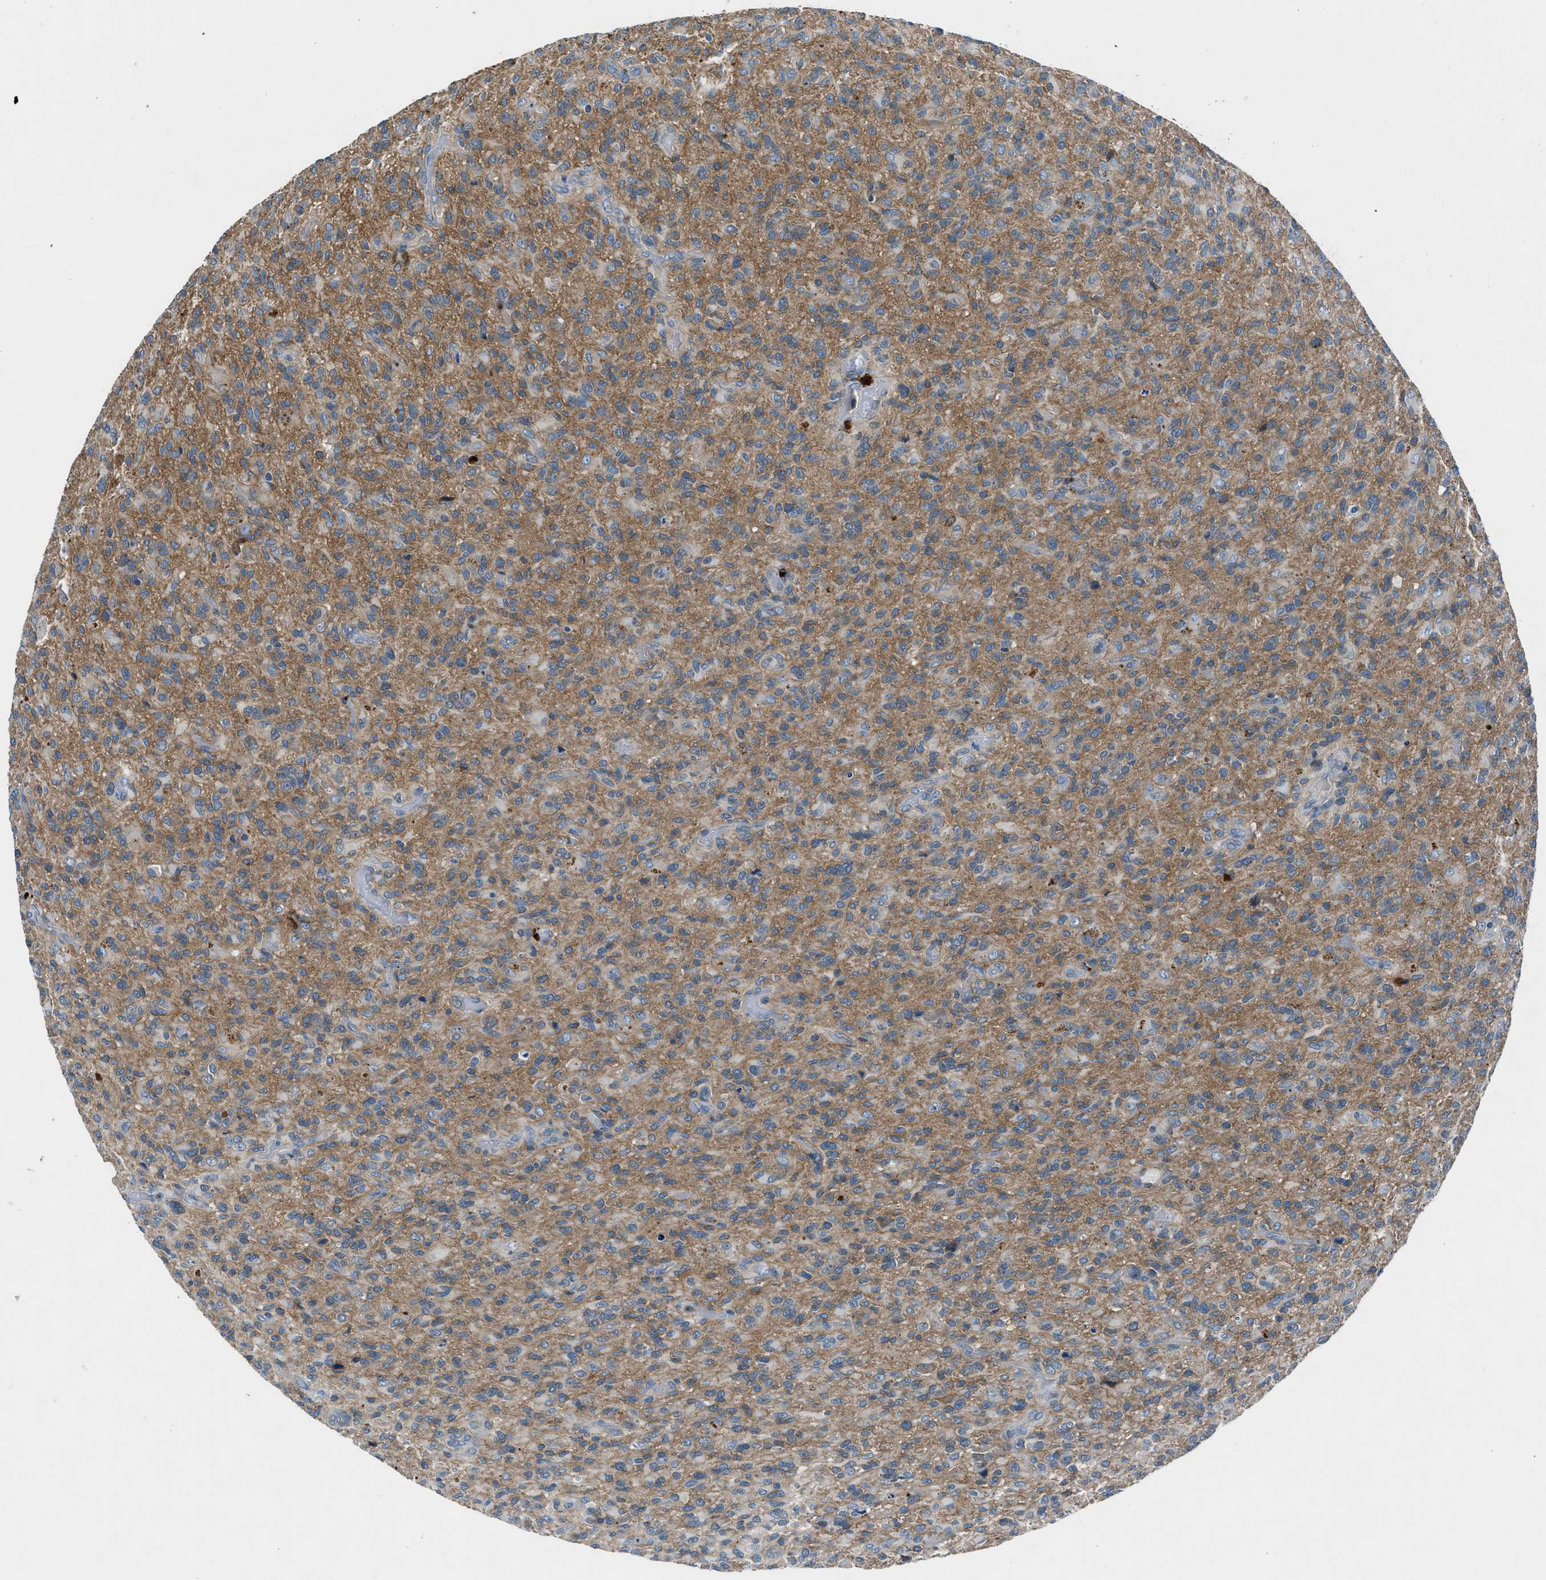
{"staining": {"intensity": "moderate", "quantity": "25%-75%", "location": "cytoplasmic/membranous"}, "tissue": "glioma", "cell_type": "Tumor cells", "image_type": "cancer", "snomed": [{"axis": "morphology", "description": "Glioma, malignant, High grade"}, {"axis": "topography", "description": "Brain"}], "caption": "The immunohistochemical stain shows moderate cytoplasmic/membranous expression in tumor cells of glioma tissue. (brown staining indicates protein expression, while blue staining denotes nuclei).", "gene": "BMP1", "patient": {"sex": "male", "age": 71}}